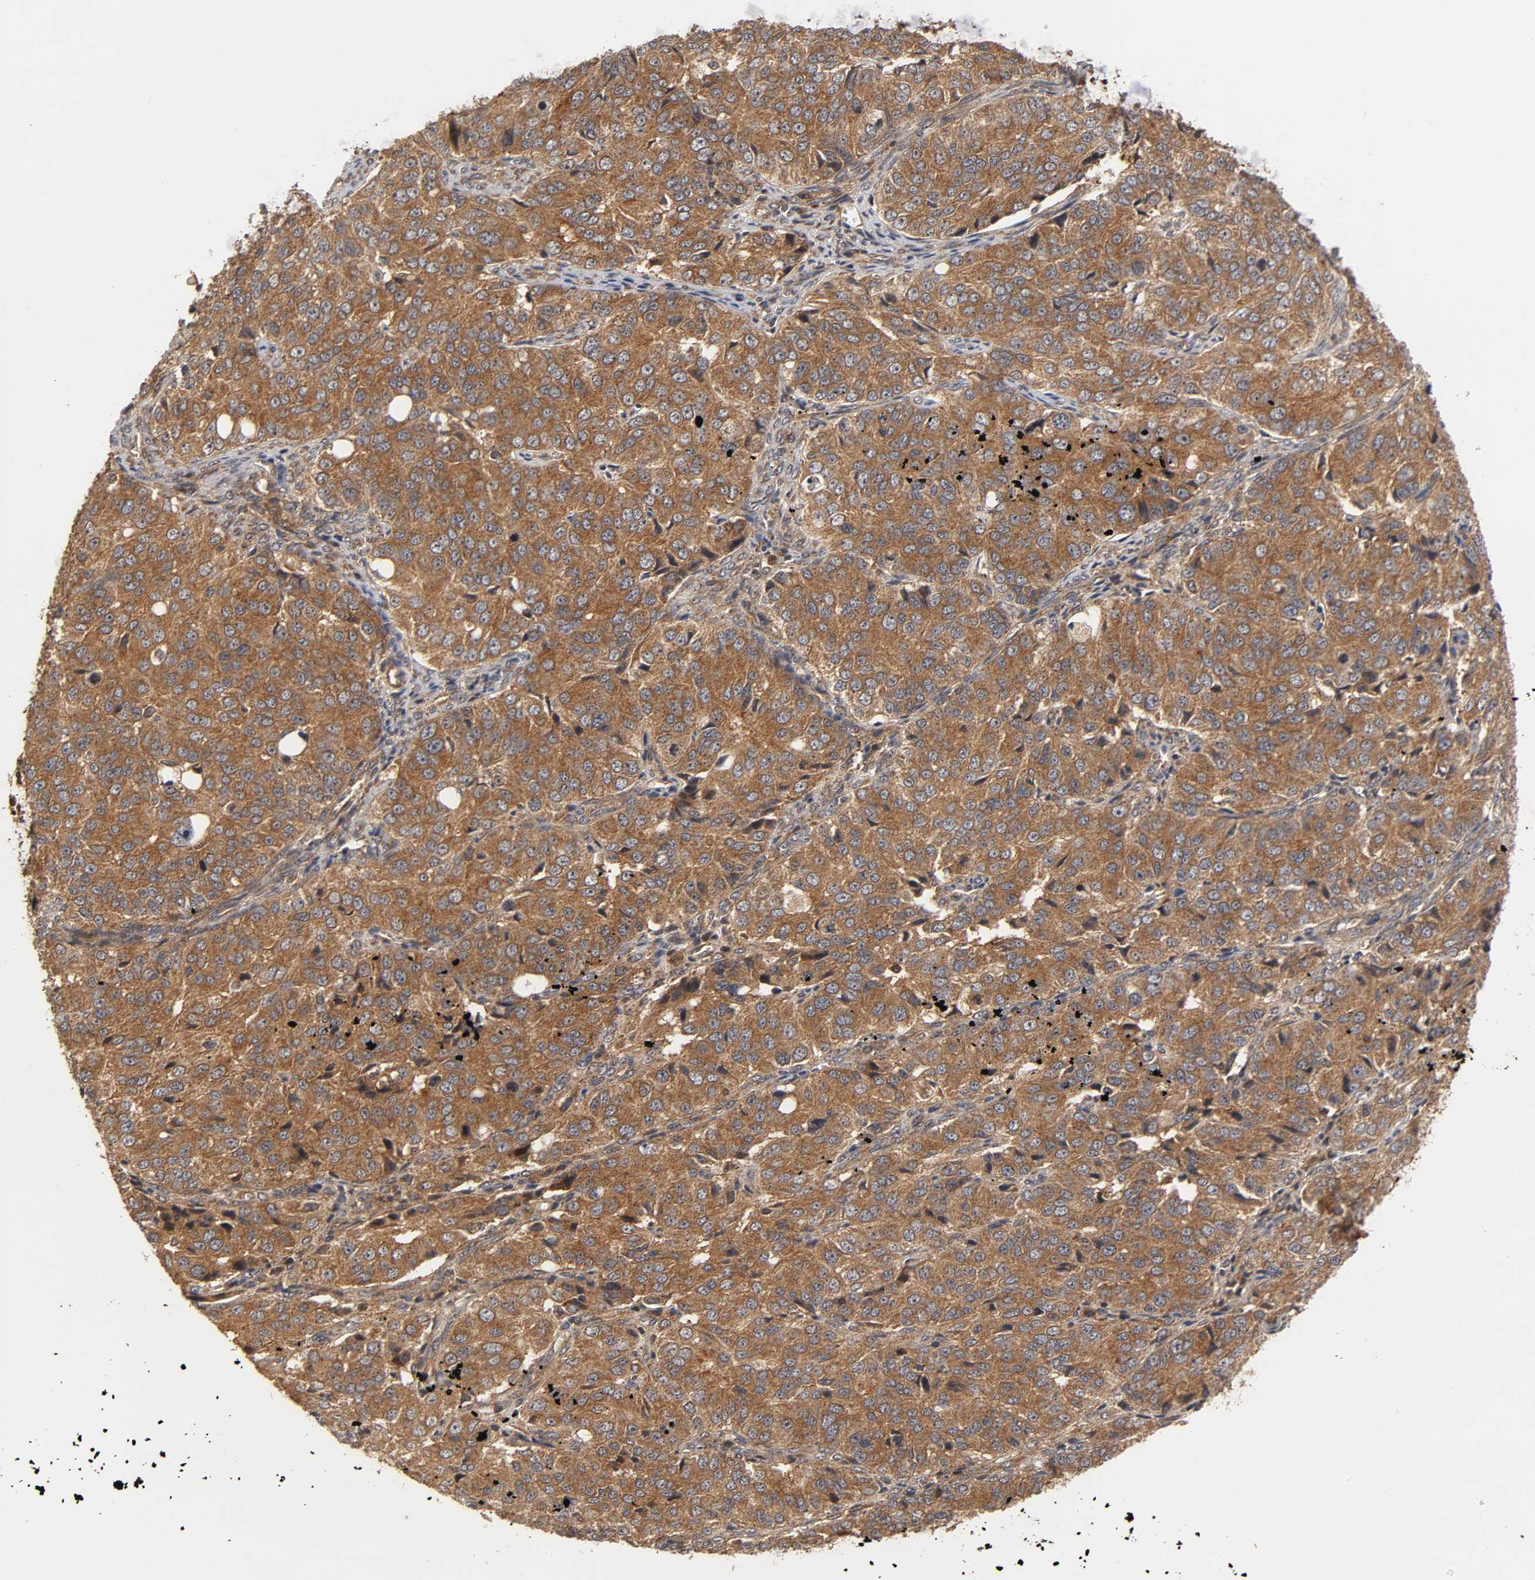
{"staining": {"intensity": "strong", "quantity": ">75%", "location": "cytoplasmic/membranous"}, "tissue": "ovarian cancer", "cell_type": "Tumor cells", "image_type": "cancer", "snomed": [{"axis": "morphology", "description": "Carcinoma, endometroid"}, {"axis": "topography", "description": "Ovary"}], "caption": "The immunohistochemical stain highlights strong cytoplasmic/membranous positivity in tumor cells of ovarian cancer (endometroid carcinoma) tissue. The staining is performed using DAB brown chromogen to label protein expression. The nuclei are counter-stained blue using hematoxylin.", "gene": "IKBKB", "patient": {"sex": "female", "age": 51}}